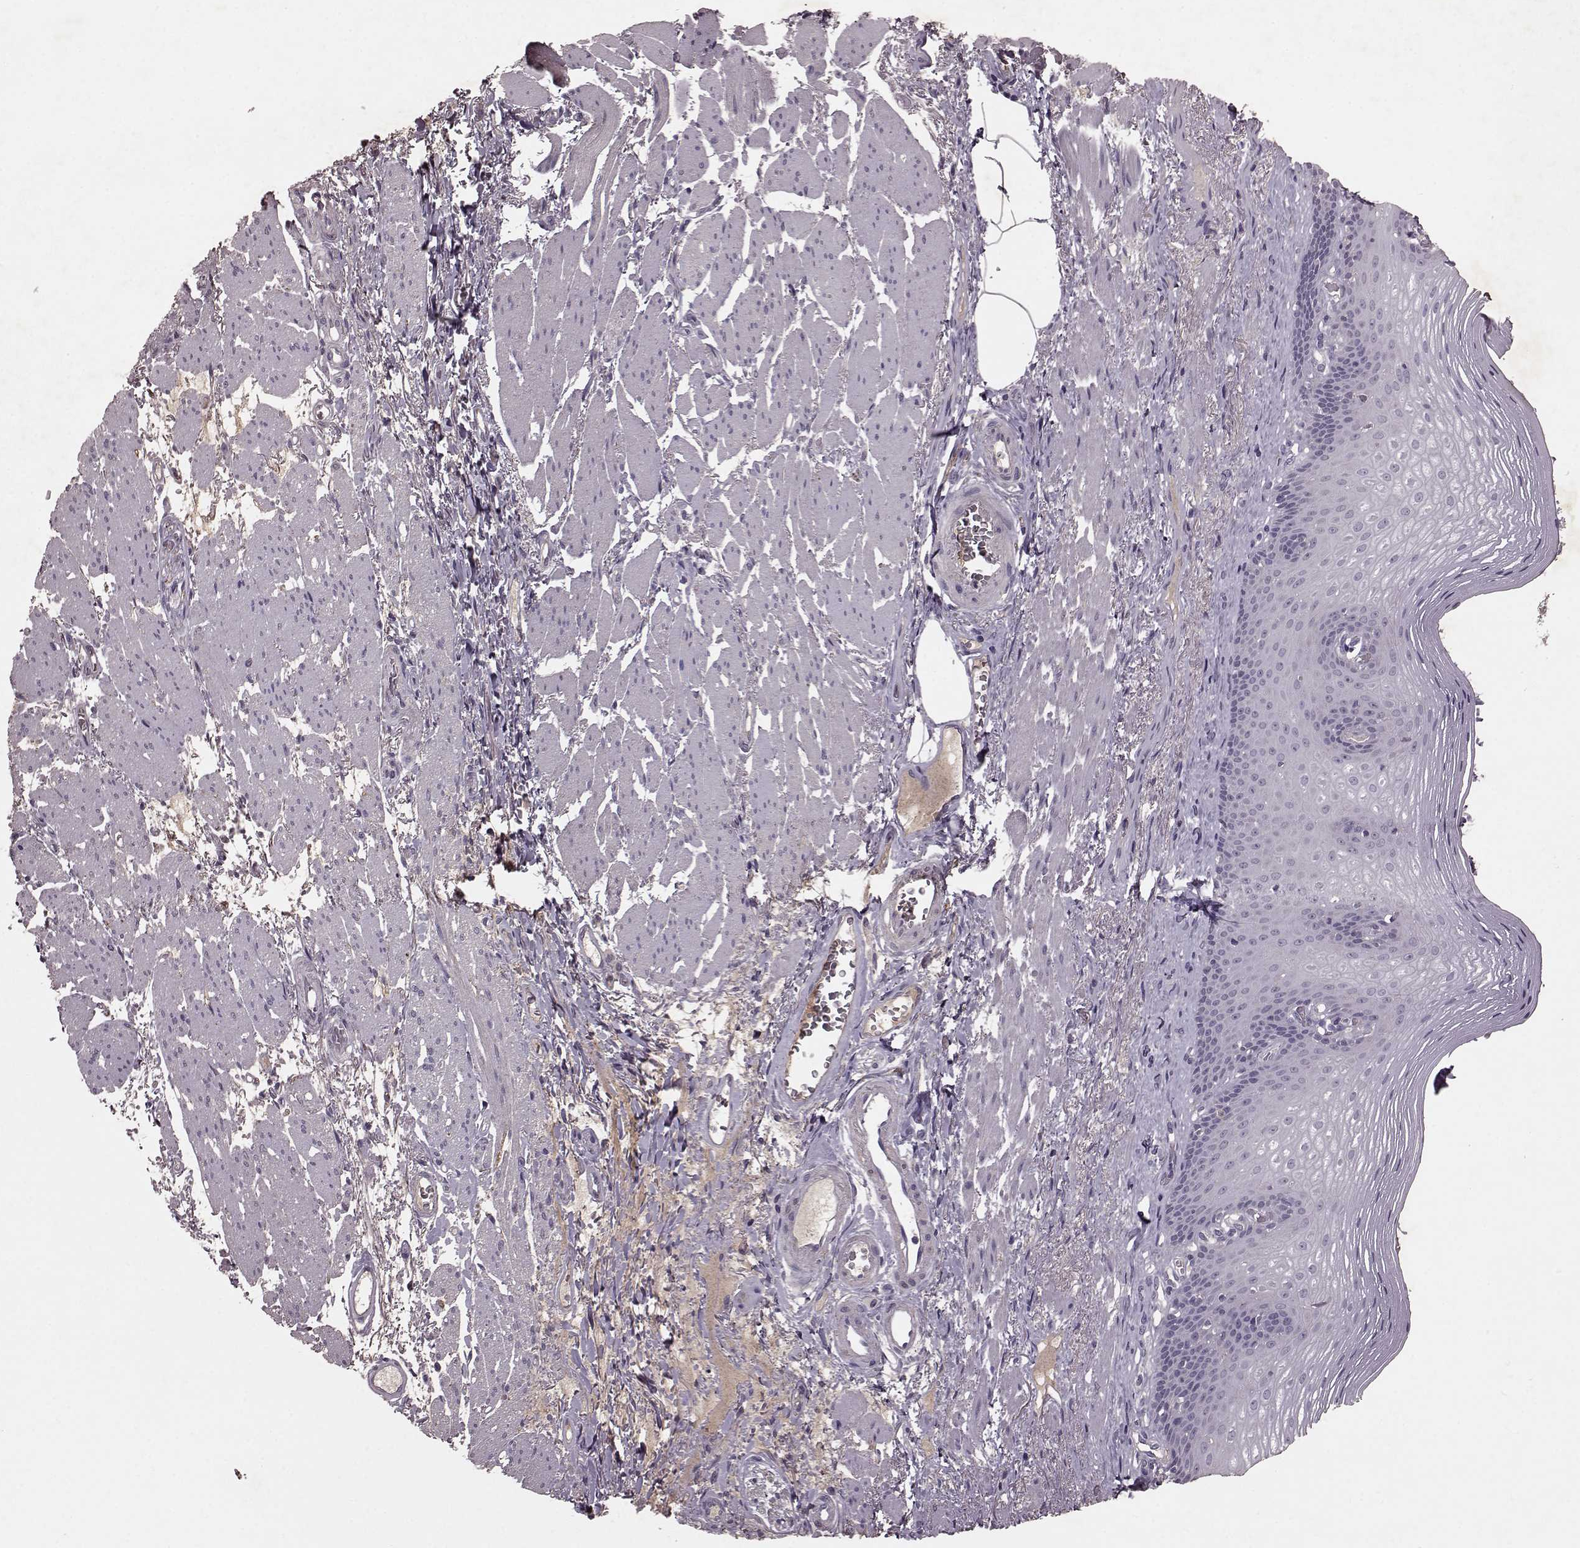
{"staining": {"intensity": "negative", "quantity": "none", "location": "none"}, "tissue": "esophagus", "cell_type": "Squamous epithelial cells", "image_type": "normal", "snomed": [{"axis": "morphology", "description": "Normal tissue, NOS"}, {"axis": "topography", "description": "Esophagus"}], "caption": "DAB (3,3'-diaminobenzidine) immunohistochemical staining of benign esophagus reveals no significant positivity in squamous epithelial cells.", "gene": "FRRS1L", "patient": {"sex": "male", "age": 76}}